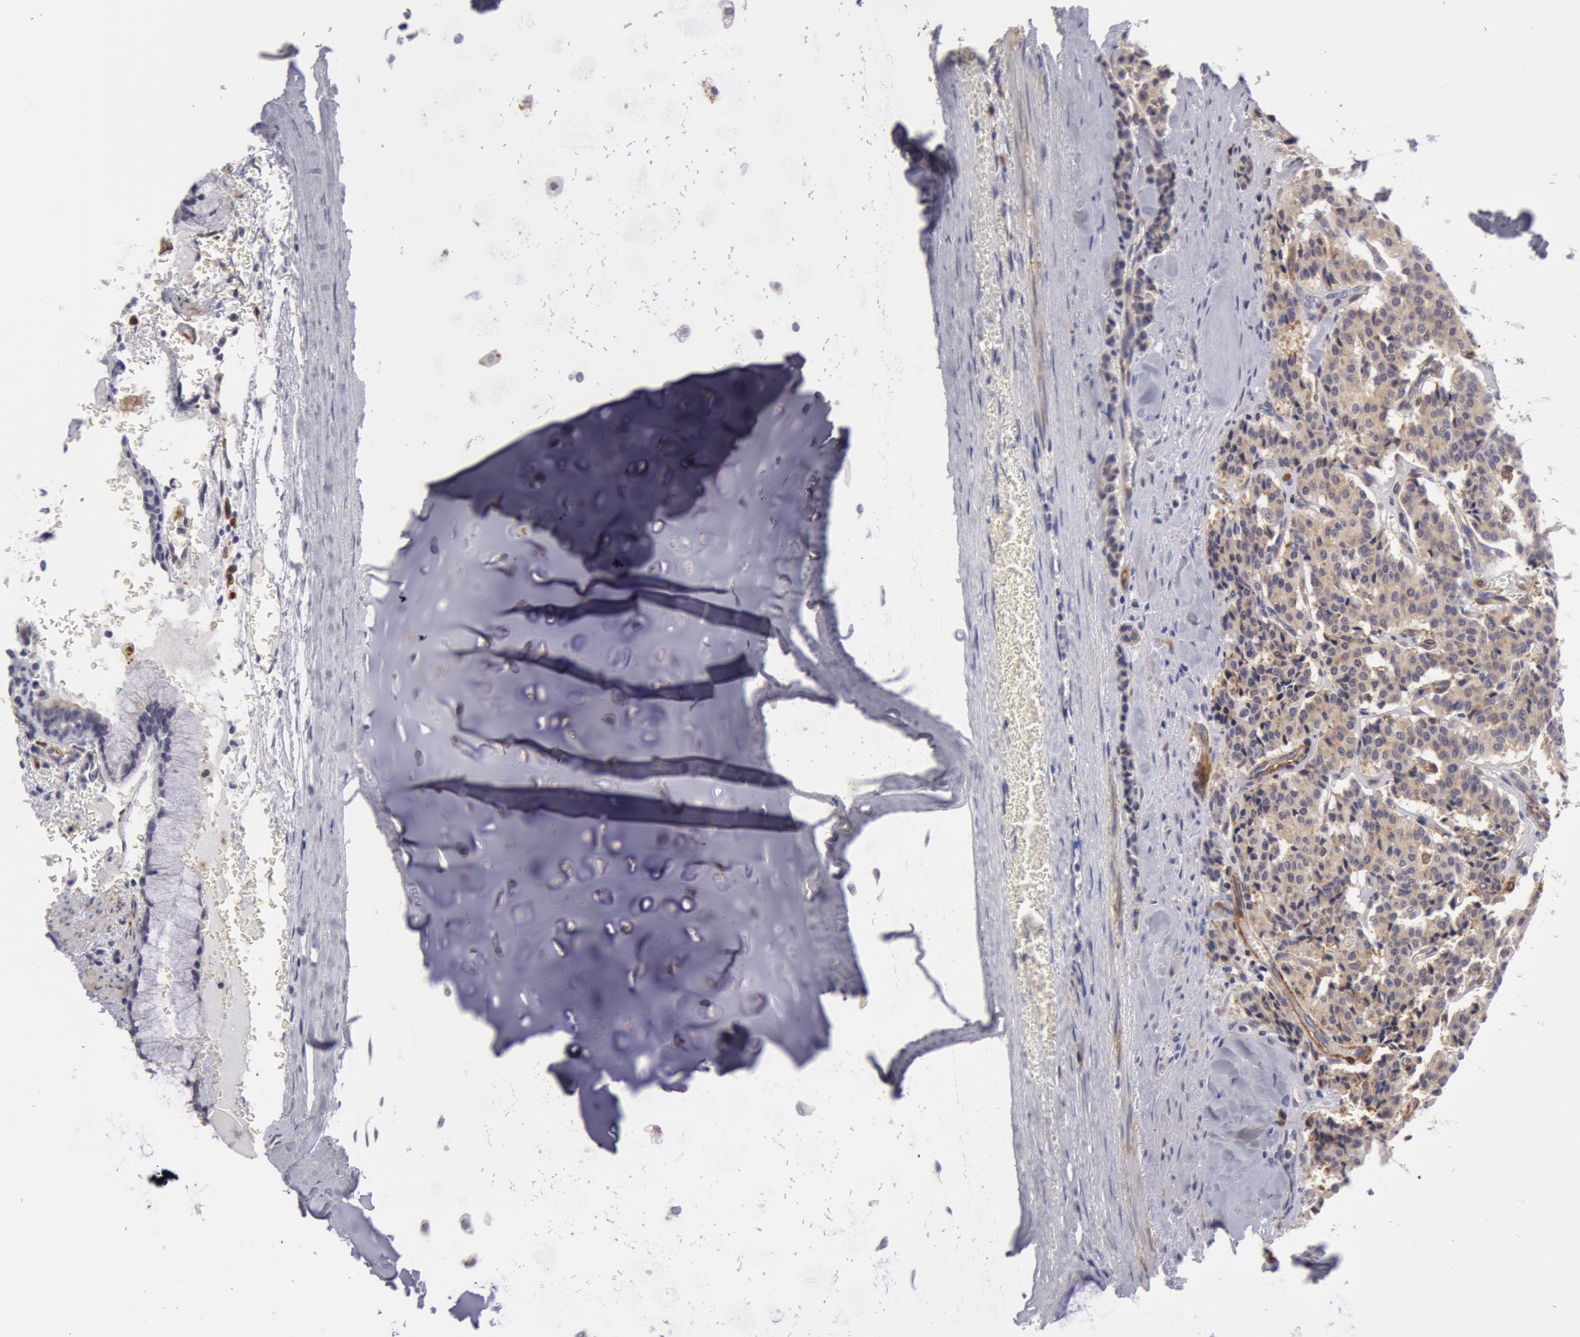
{"staining": {"intensity": "weak", "quantity": ">75%", "location": "cytoplasmic/membranous"}, "tissue": "carcinoid", "cell_type": "Tumor cells", "image_type": "cancer", "snomed": [{"axis": "morphology", "description": "Carcinoid, malignant, NOS"}, {"axis": "topography", "description": "Bronchus"}], "caption": "IHC micrograph of malignant carcinoid stained for a protein (brown), which demonstrates low levels of weak cytoplasmic/membranous positivity in about >75% of tumor cells.", "gene": "IL23A", "patient": {"sex": "male", "age": 55}}